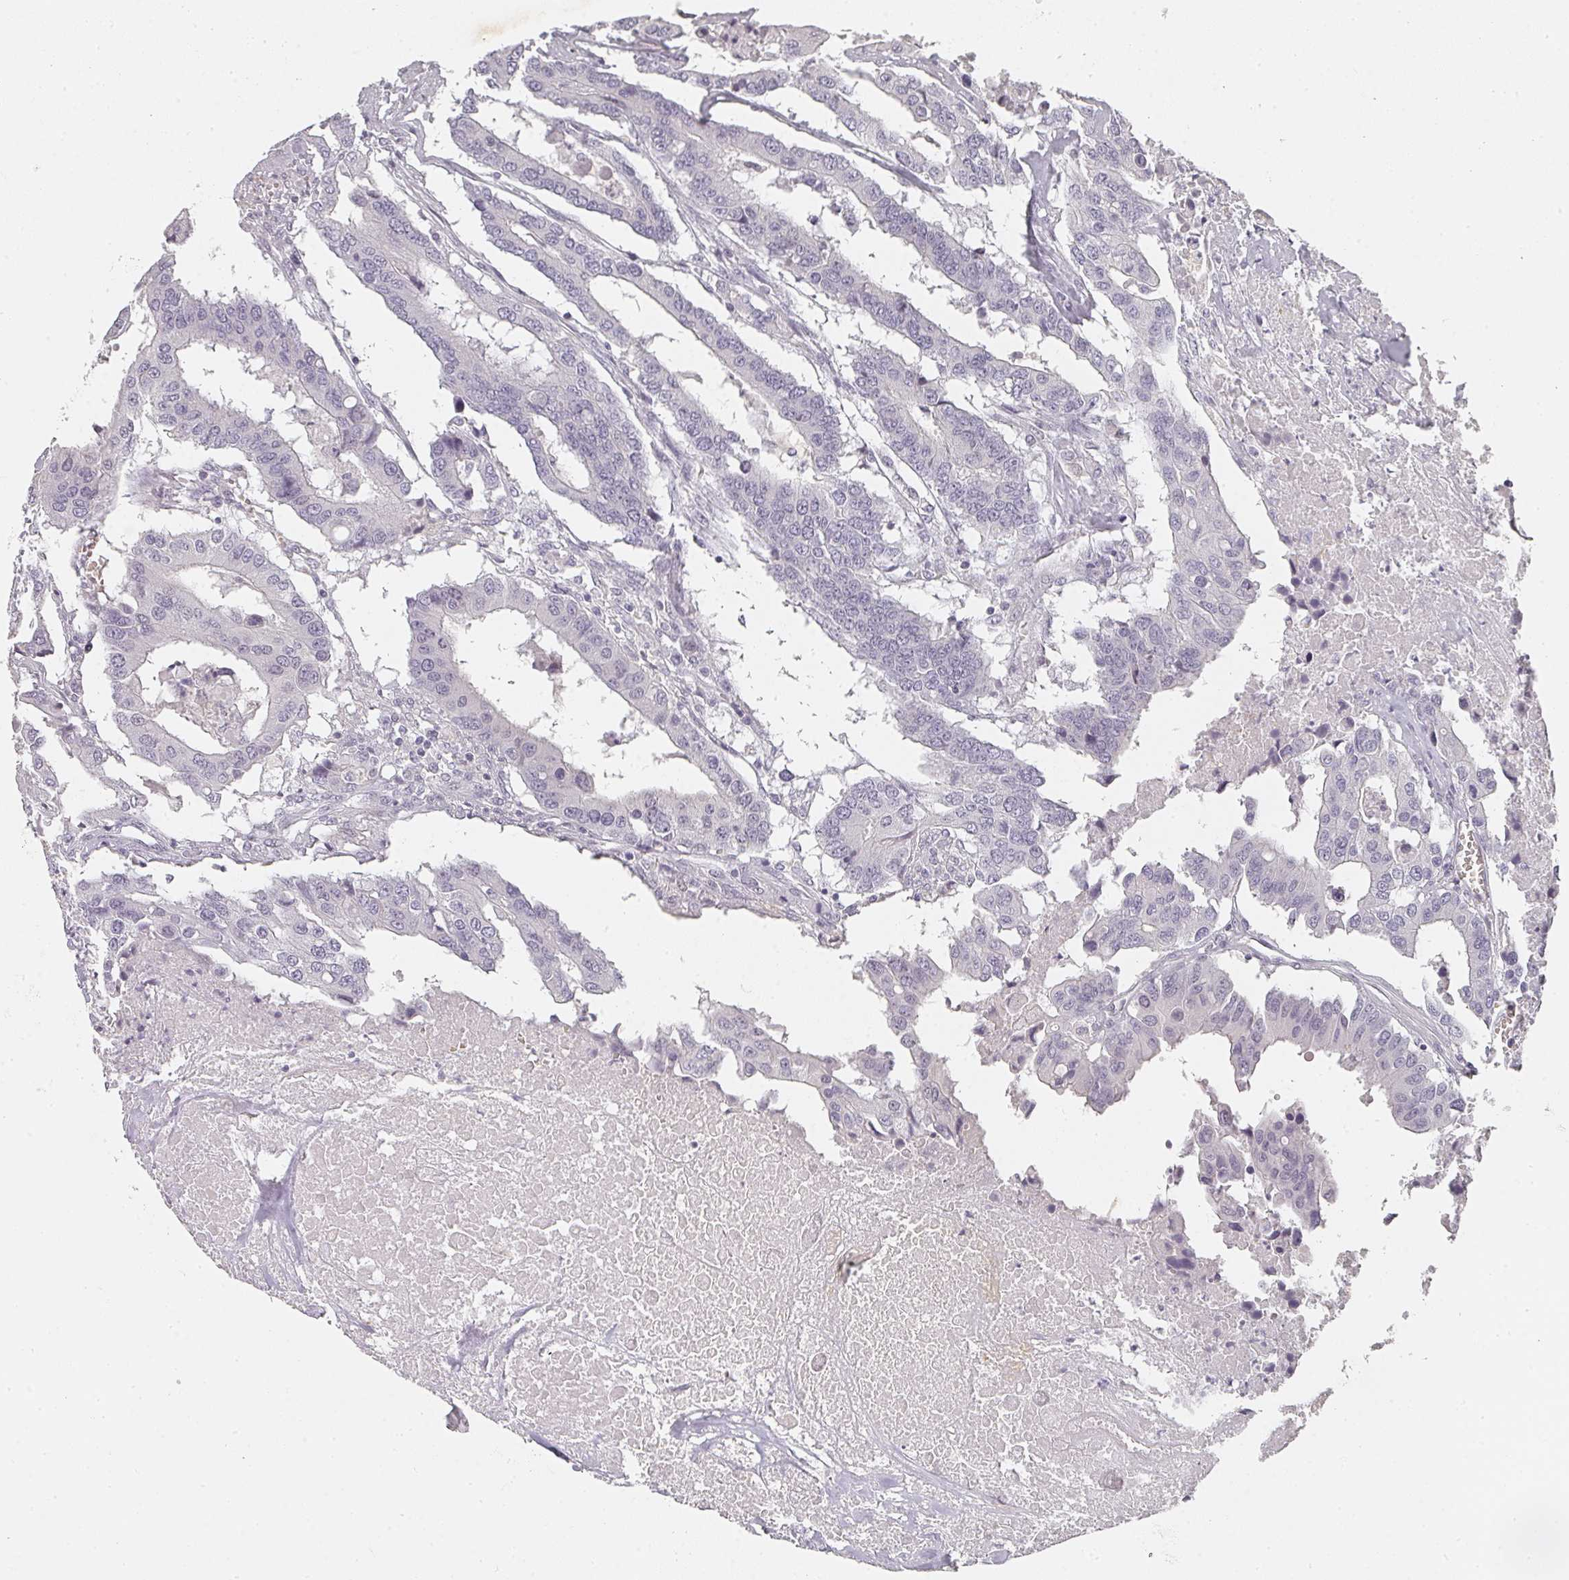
{"staining": {"intensity": "negative", "quantity": "none", "location": "none"}, "tissue": "colorectal cancer", "cell_type": "Tumor cells", "image_type": "cancer", "snomed": [{"axis": "morphology", "description": "Adenocarcinoma, NOS"}, {"axis": "topography", "description": "Colon"}], "caption": "Photomicrograph shows no protein staining in tumor cells of colorectal cancer (adenocarcinoma) tissue.", "gene": "SHISA2", "patient": {"sex": "male", "age": 77}}